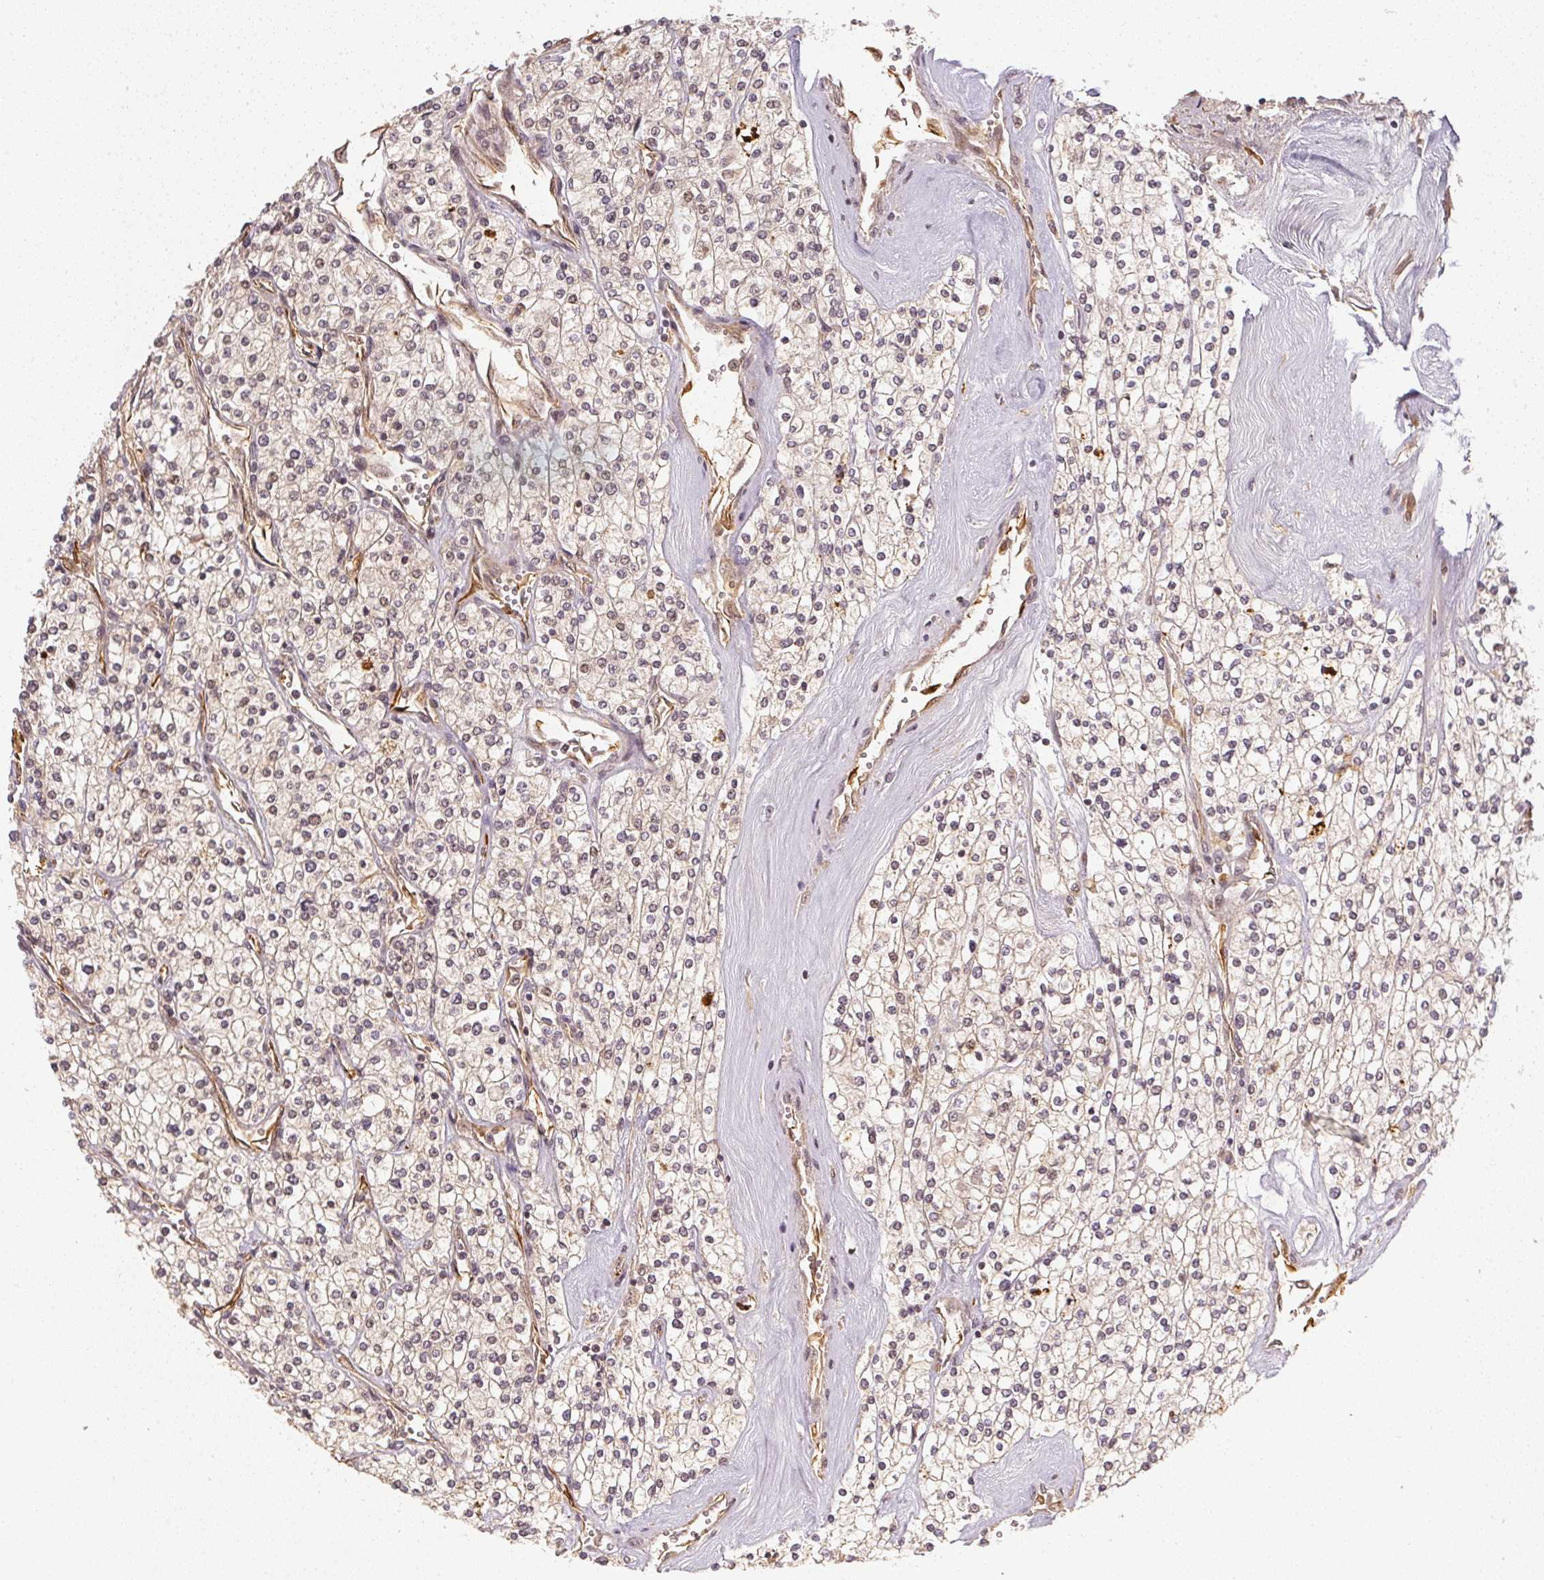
{"staining": {"intensity": "negative", "quantity": "none", "location": "none"}, "tissue": "renal cancer", "cell_type": "Tumor cells", "image_type": "cancer", "snomed": [{"axis": "morphology", "description": "Adenocarcinoma, NOS"}, {"axis": "topography", "description": "Kidney"}], "caption": "Renal cancer stained for a protein using immunohistochemistry (IHC) displays no expression tumor cells.", "gene": "SERPINE1", "patient": {"sex": "male", "age": 80}}